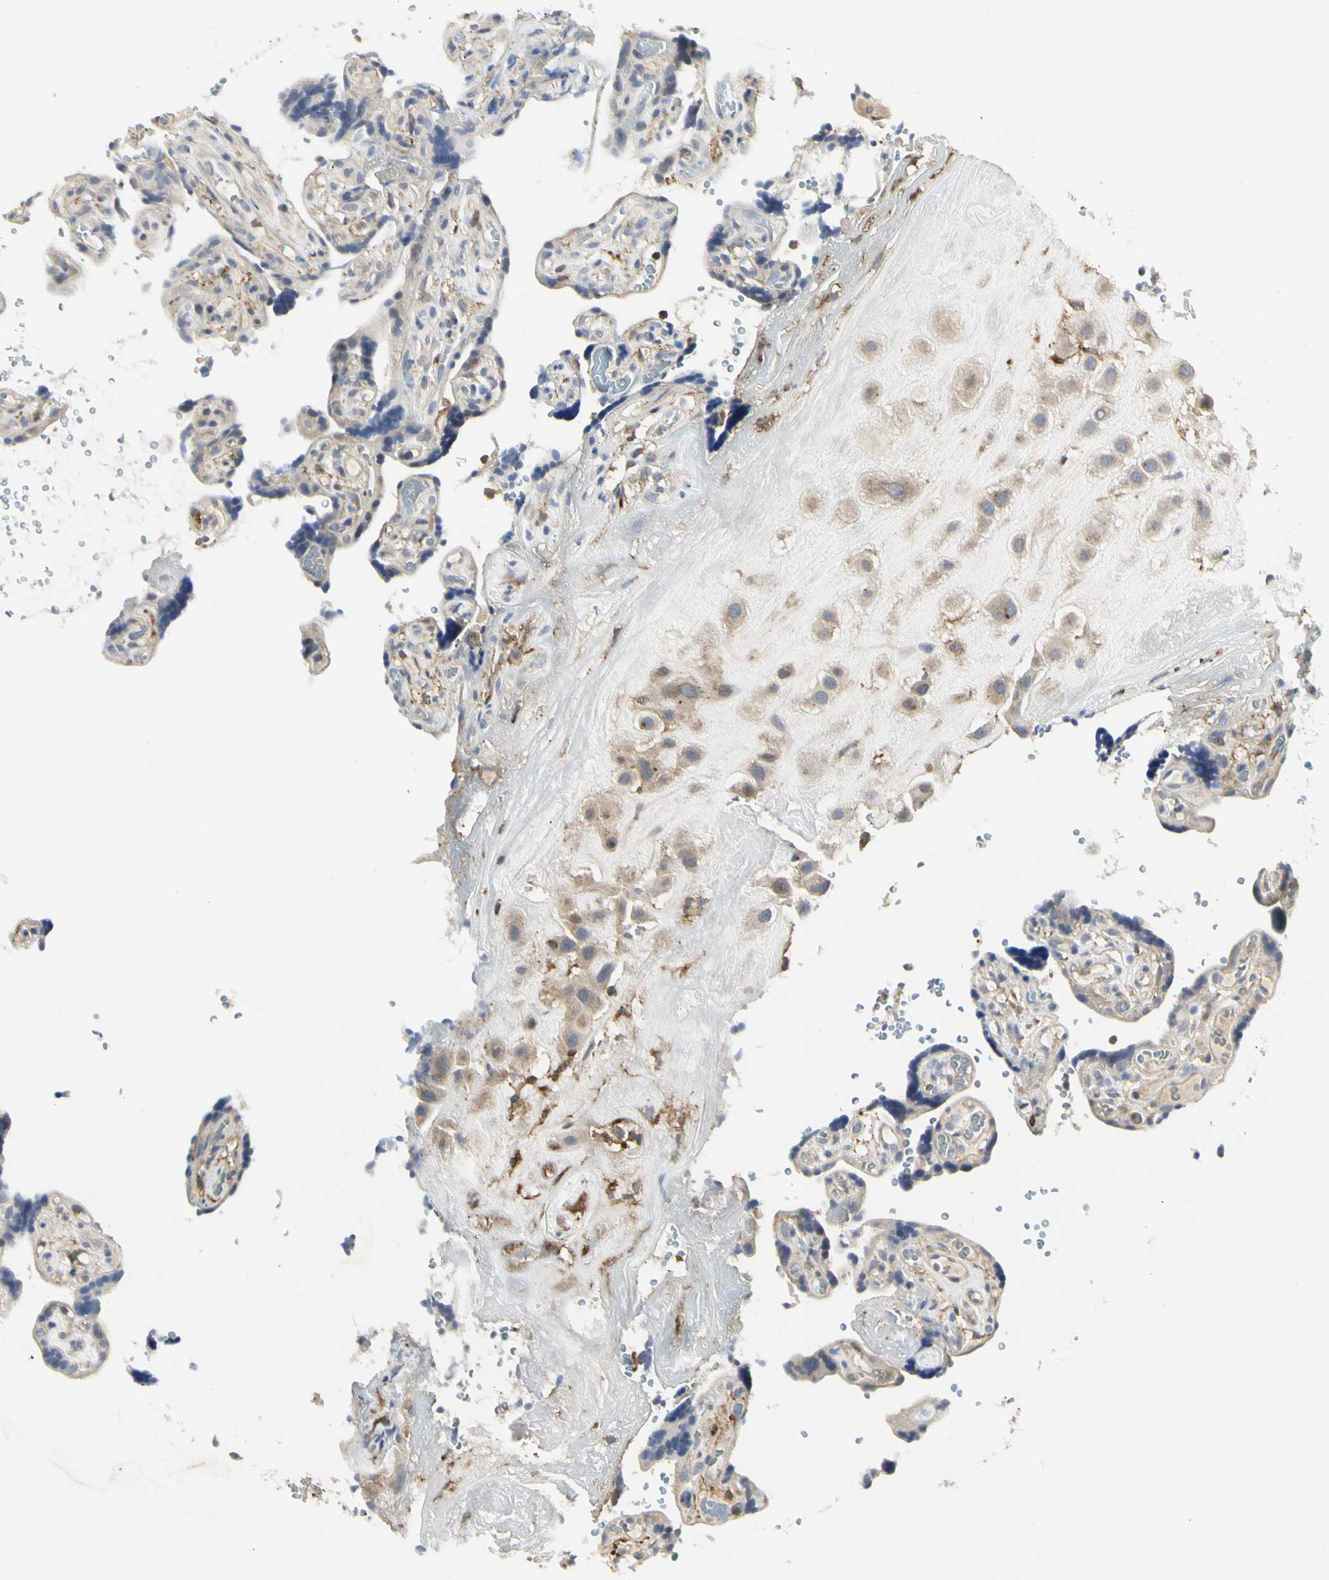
{"staining": {"intensity": "weak", "quantity": ">75%", "location": "cytoplasmic/membranous"}, "tissue": "placenta", "cell_type": "Decidual cells", "image_type": "normal", "snomed": [{"axis": "morphology", "description": "Normal tissue, NOS"}, {"axis": "topography", "description": "Placenta"}], "caption": "Immunohistochemistry of benign placenta displays low levels of weak cytoplasmic/membranous expression in about >75% of decidual cells.", "gene": "NAPG", "patient": {"sex": "female", "age": 30}}